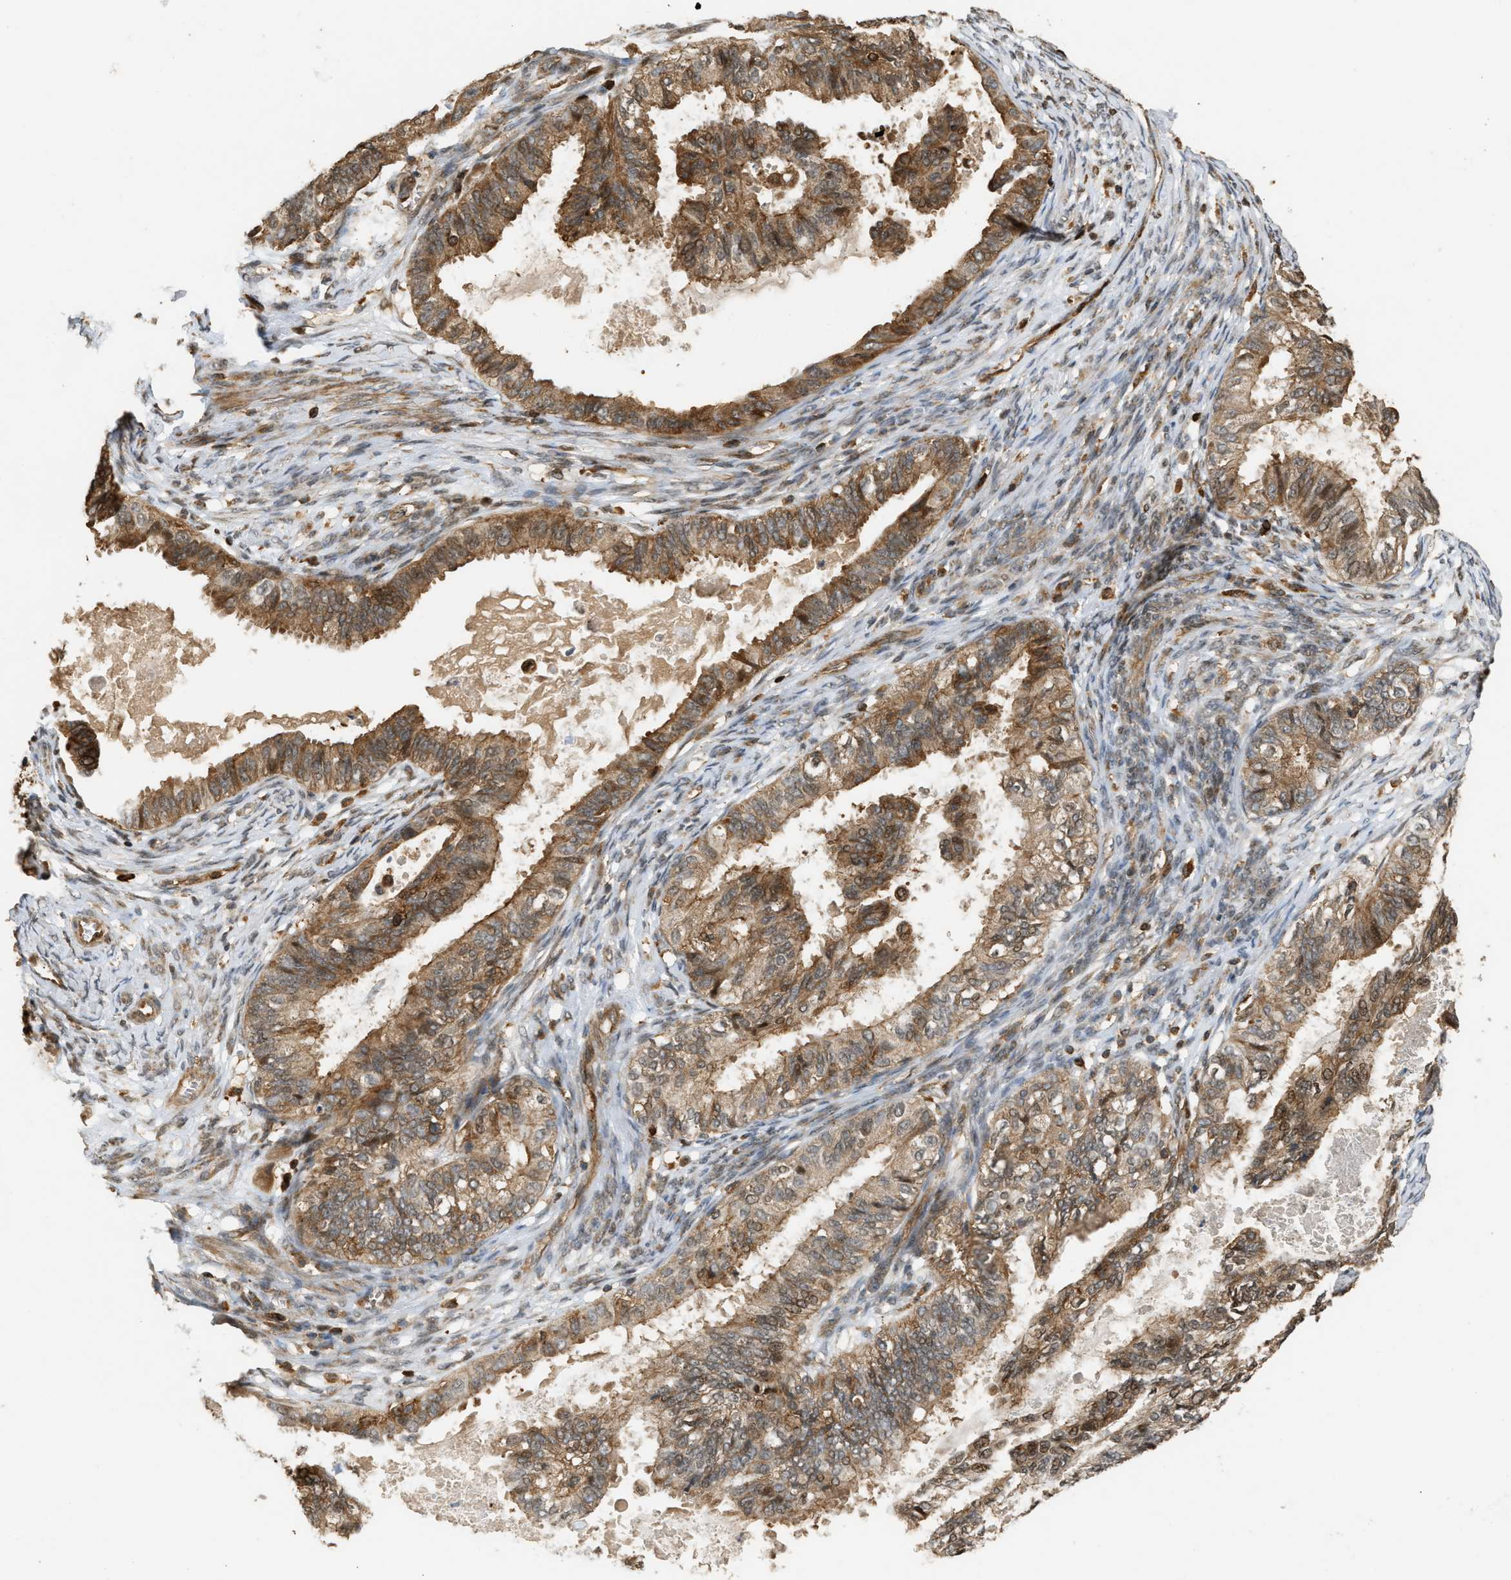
{"staining": {"intensity": "moderate", "quantity": ">75%", "location": "cytoplasmic/membranous"}, "tissue": "cervical cancer", "cell_type": "Tumor cells", "image_type": "cancer", "snomed": [{"axis": "morphology", "description": "Normal tissue, NOS"}, {"axis": "morphology", "description": "Adenocarcinoma, NOS"}, {"axis": "topography", "description": "Cervix"}, {"axis": "topography", "description": "Endometrium"}], "caption": "Adenocarcinoma (cervical) stained with a protein marker demonstrates moderate staining in tumor cells.", "gene": "GOPC", "patient": {"sex": "female", "age": 86}}